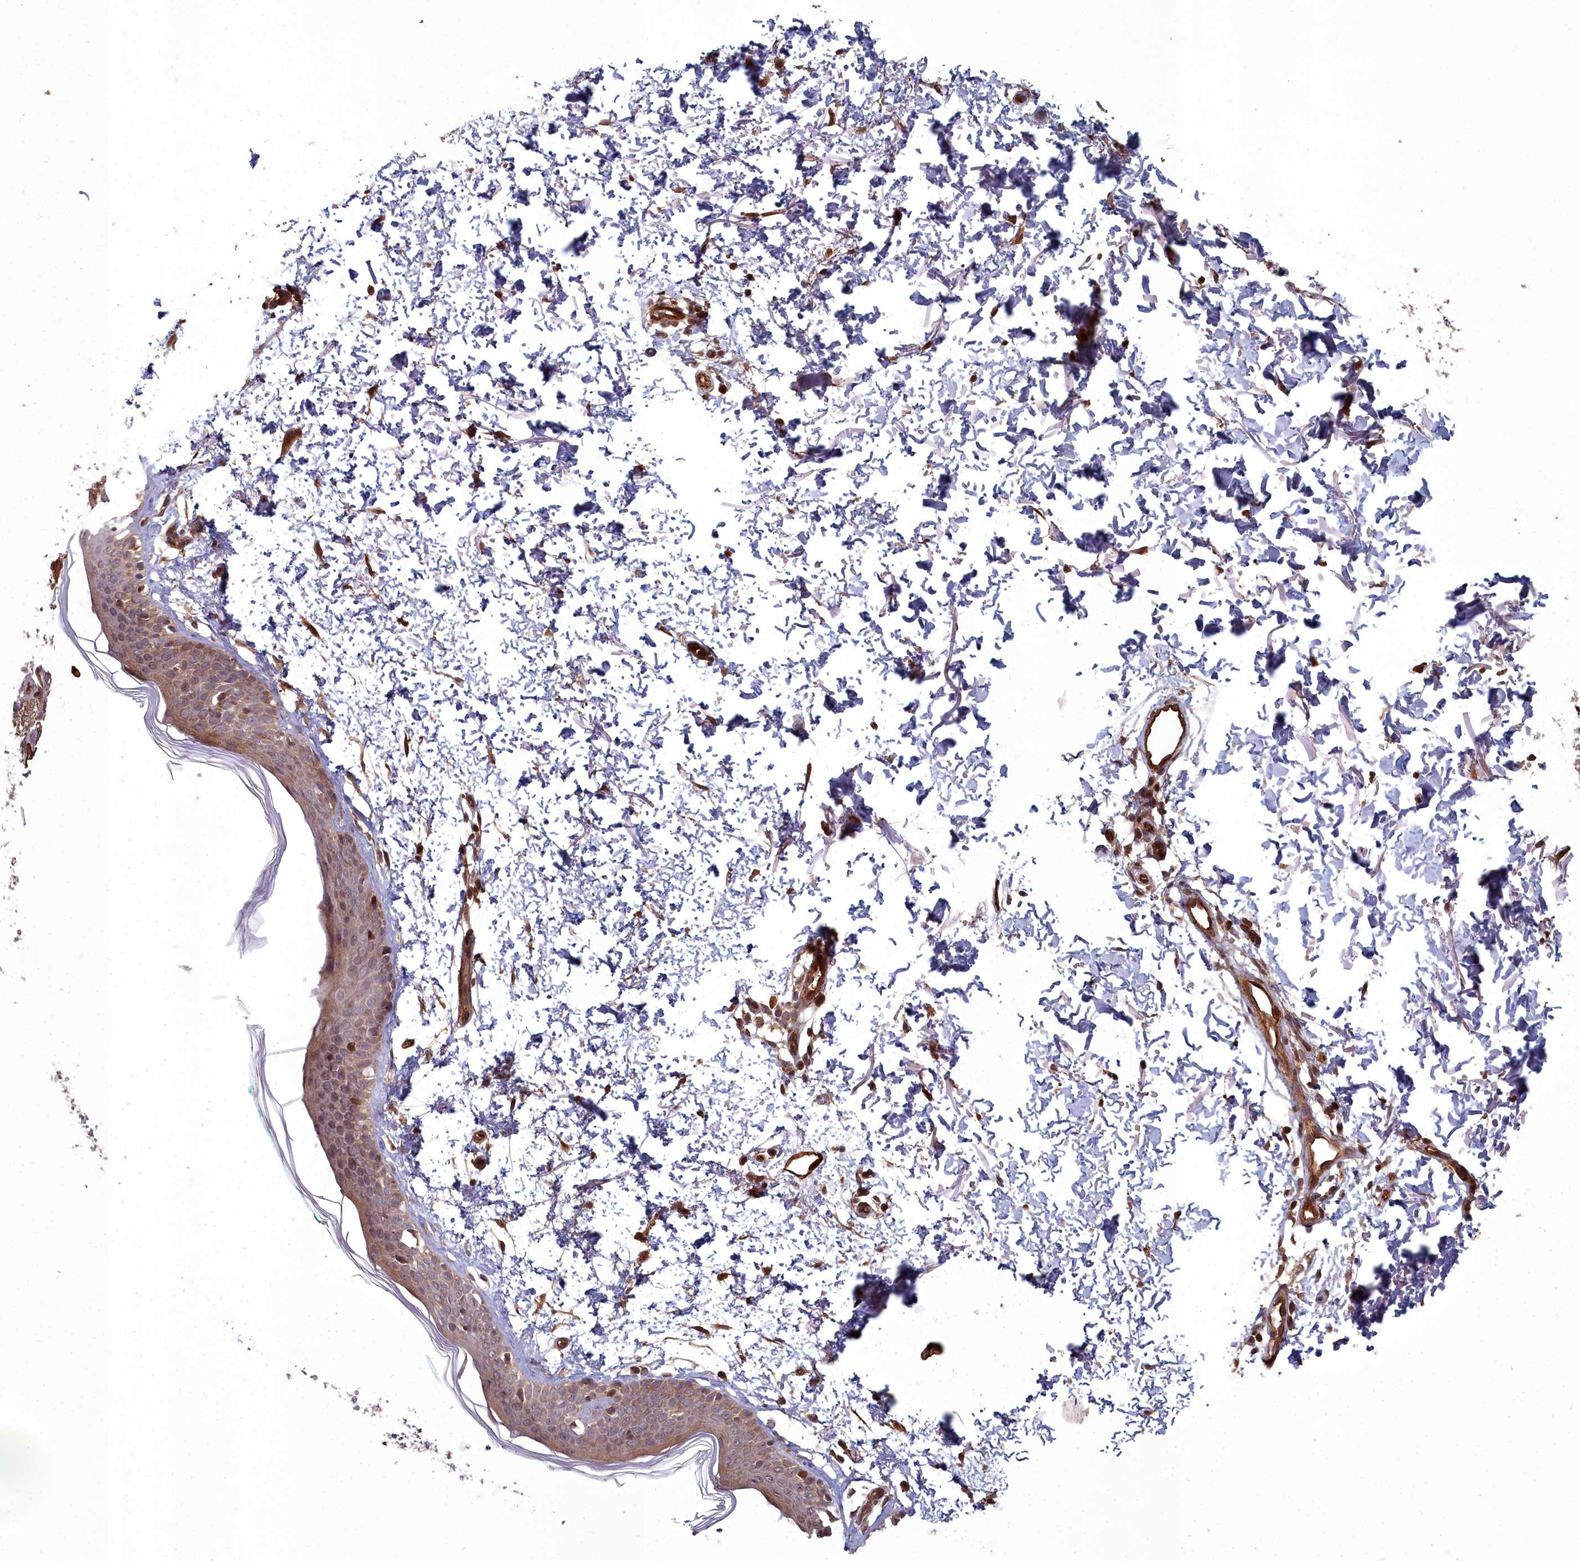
{"staining": {"intensity": "strong", "quantity": ">75%", "location": "cytoplasmic/membranous"}, "tissue": "skin", "cell_type": "Fibroblasts", "image_type": "normal", "snomed": [{"axis": "morphology", "description": "Normal tissue, NOS"}, {"axis": "topography", "description": "Skin"}], "caption": "A high amount of strong cytoplasmic/membranous expression is appreciated in approximately >75% of fibroblasts in normal skin.", "gene": "TSPYL4", "patient": {"sex": "male", "age": 66}}